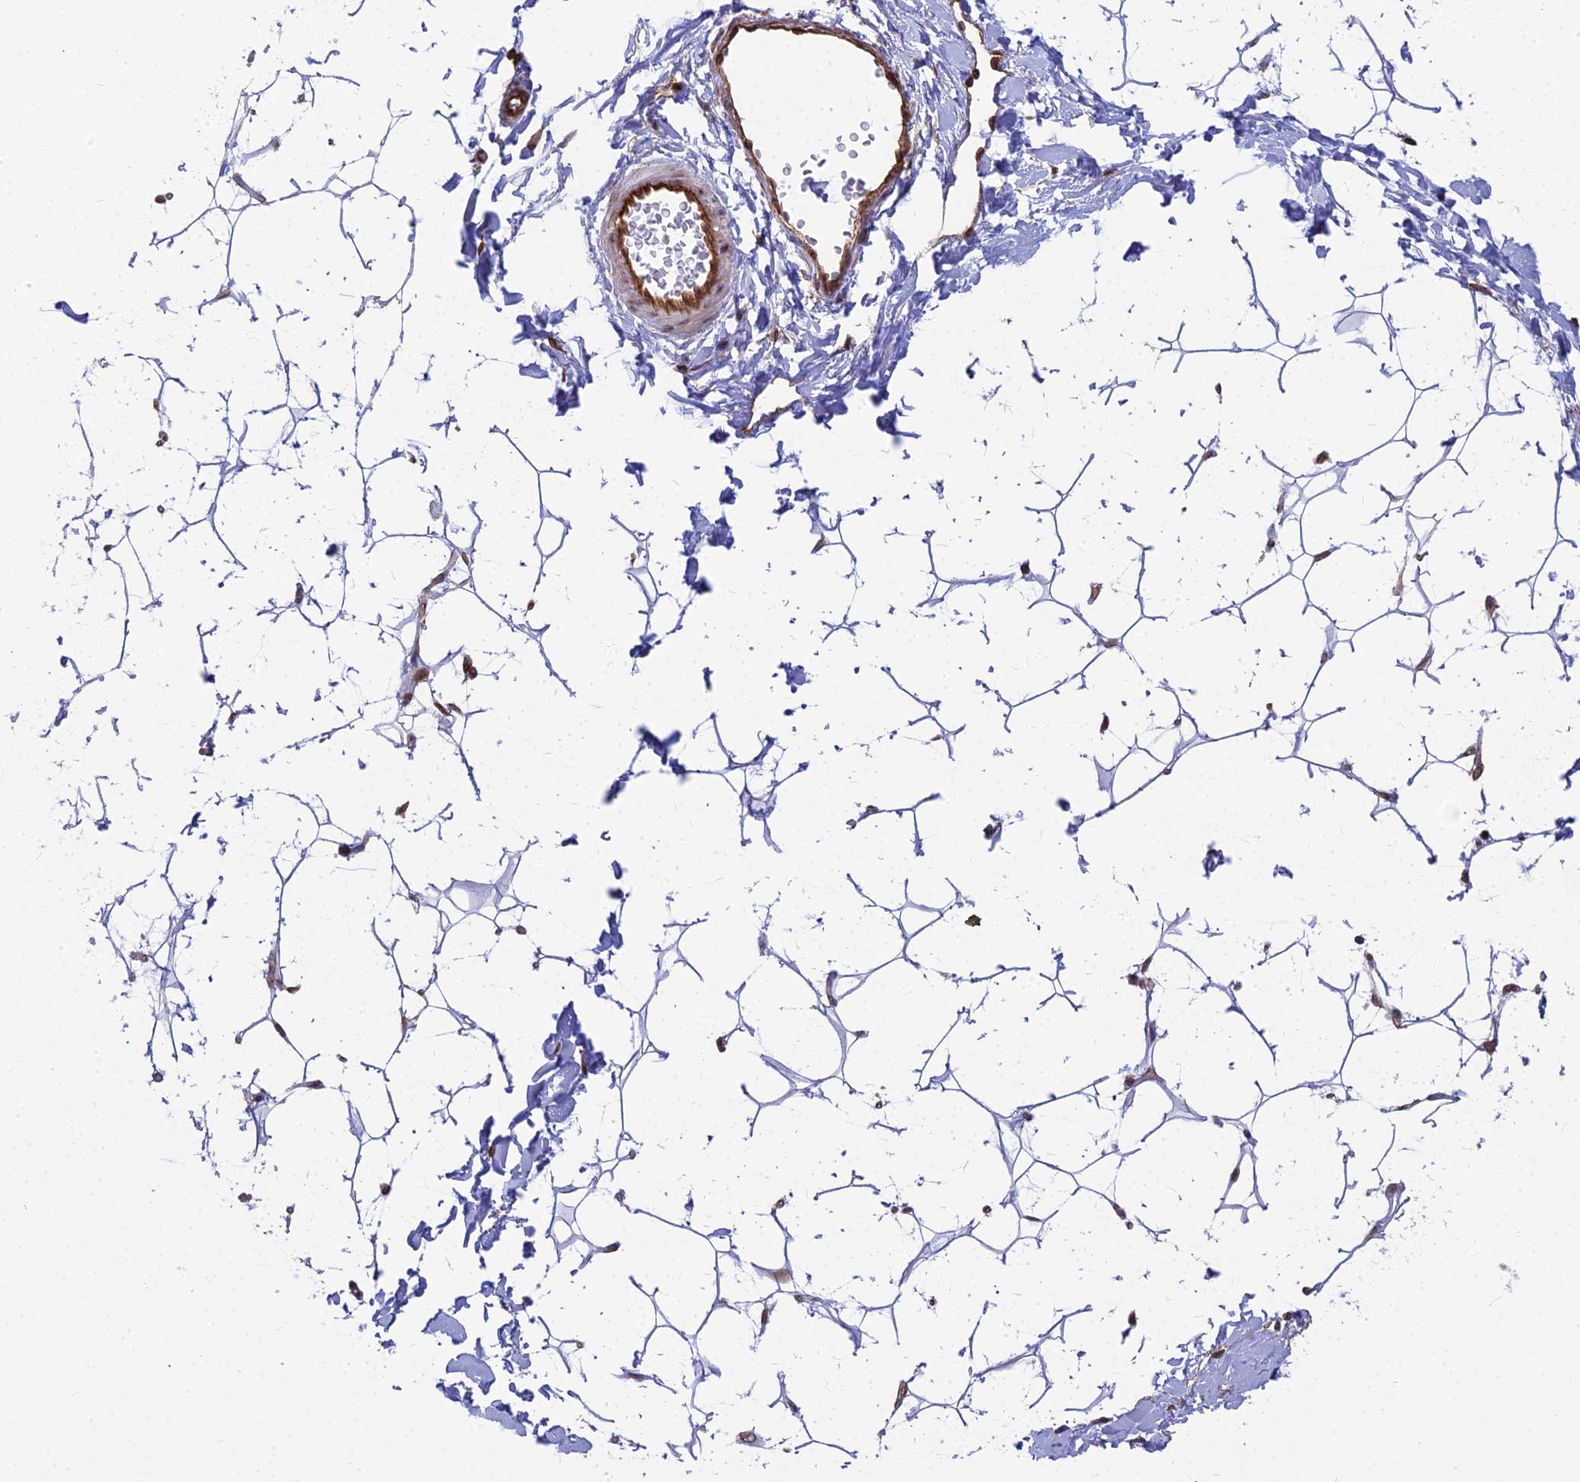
{"staining": {"intensity": "moderate", "quantity": "25%-75%", "location": "cytoplasmic/membranous,nuclear"}, "tissue": "adipose tissue", "cell_type": "Adipocytes", "image_type": "normal", "snomed": [{"axis": "morphology", "description": "Normal tissue, NOS"}, {"axis": "topography", "description": "Breast"}], "caption": "Protein expression analysis of normal adipose tissue displays moderate cytoplasmic/membranous,nuclear expression in about 25%-75% of adipocytes. (DAB = brown stain, brightfield microscopy at high magnification).", "gene": "YJU2", "patient": {"sex": "female", "age": 26}}